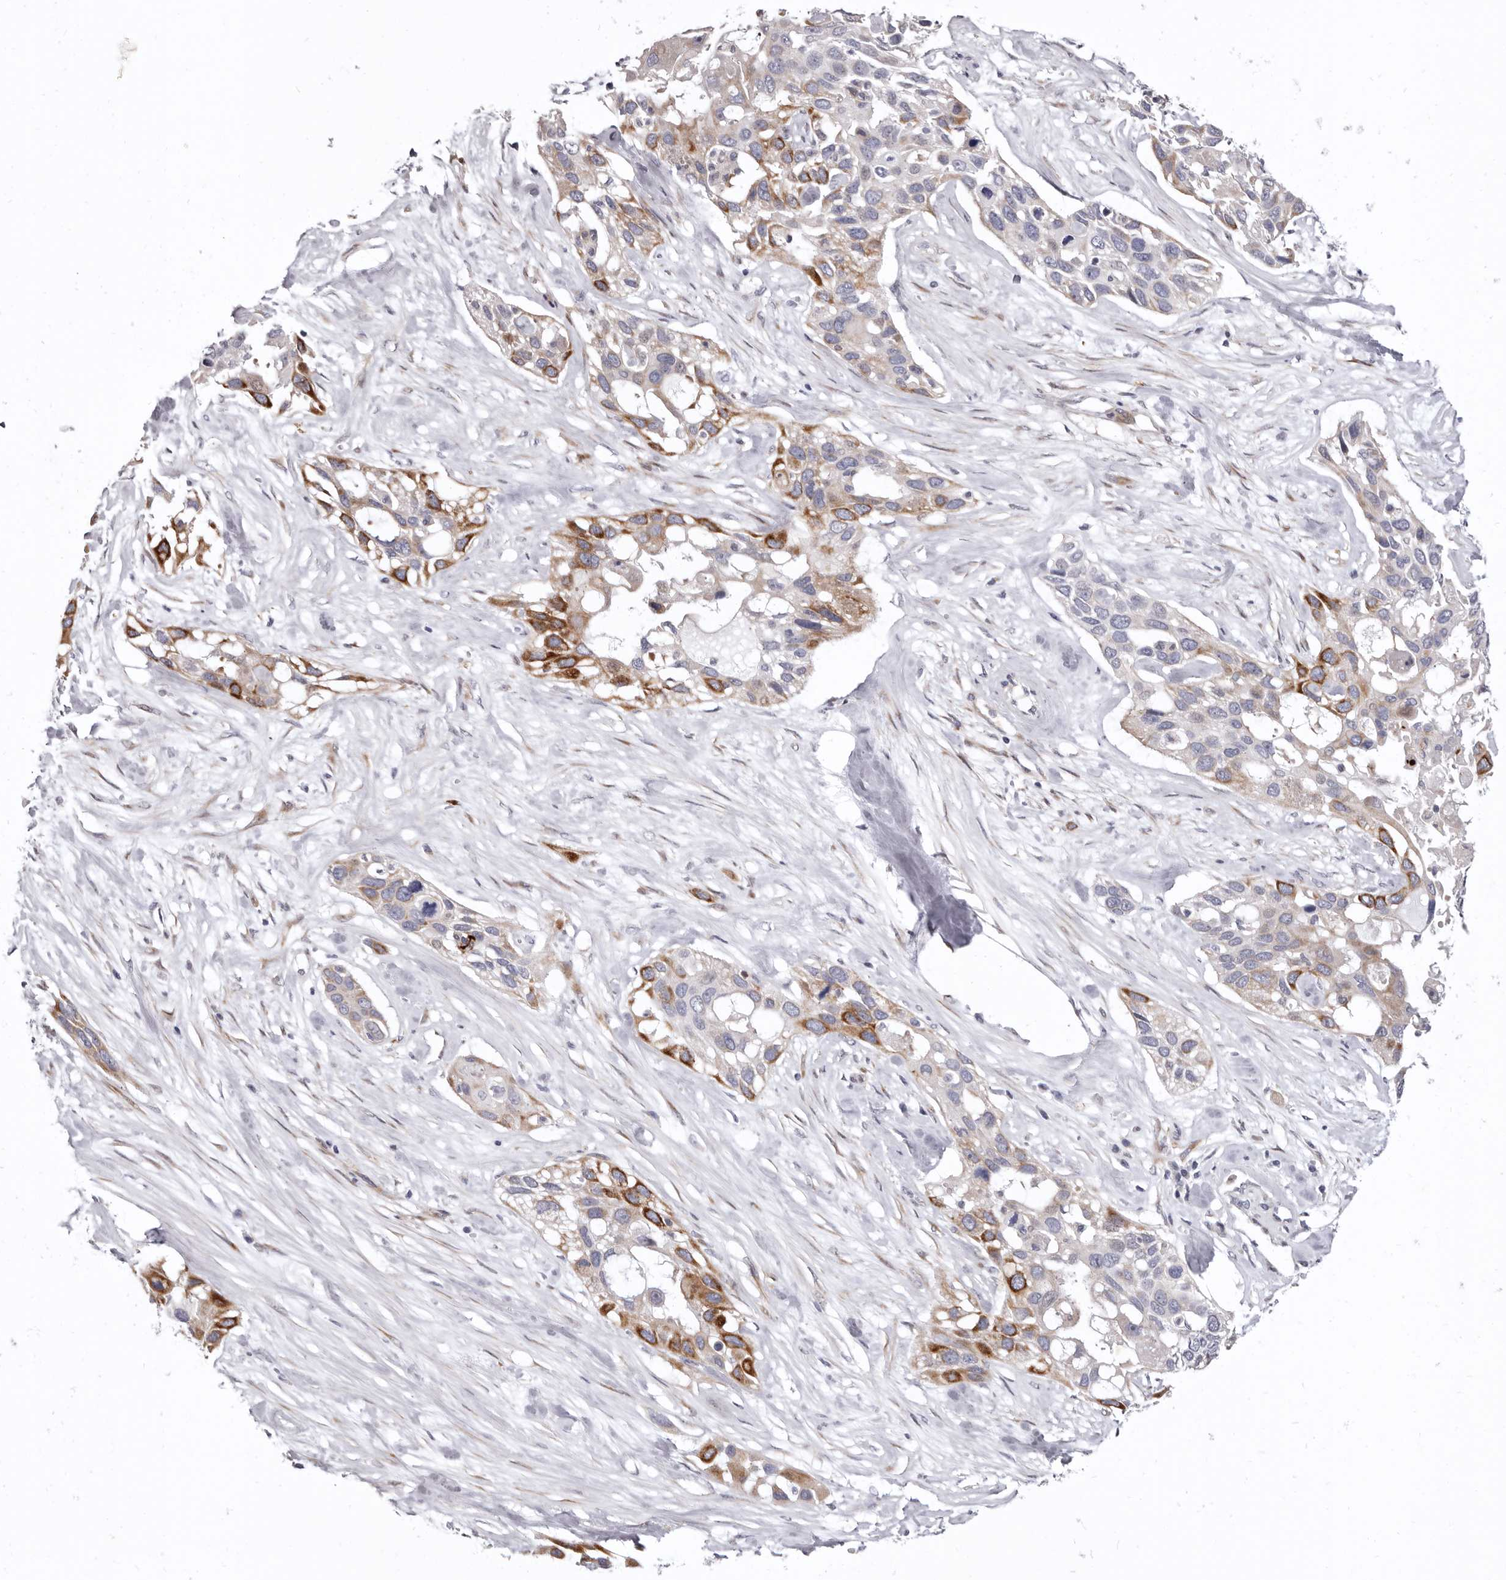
{"staining": {"intensity": "moderate", "quantity": "25%-75%", "location": "cytoplasmic/membranous"}, "tissue": "pancreatic cancer", "cell_type": "Tumor cells", "image_type": "cancer", "snomed": [{"axis": "morphology", "description": "Adenocarcinoma, NOS"}, {"axis": "topography", "description": "Pancreas"}], "caption": "The micrograph displays staining of adenocarcinoma (pancreatic), revealing moderate cytoplasmic/membranous protein expression (brown color) within tumor cells.", "gene": "AIDA", "patient": {"sex": "female", "age": 60}}